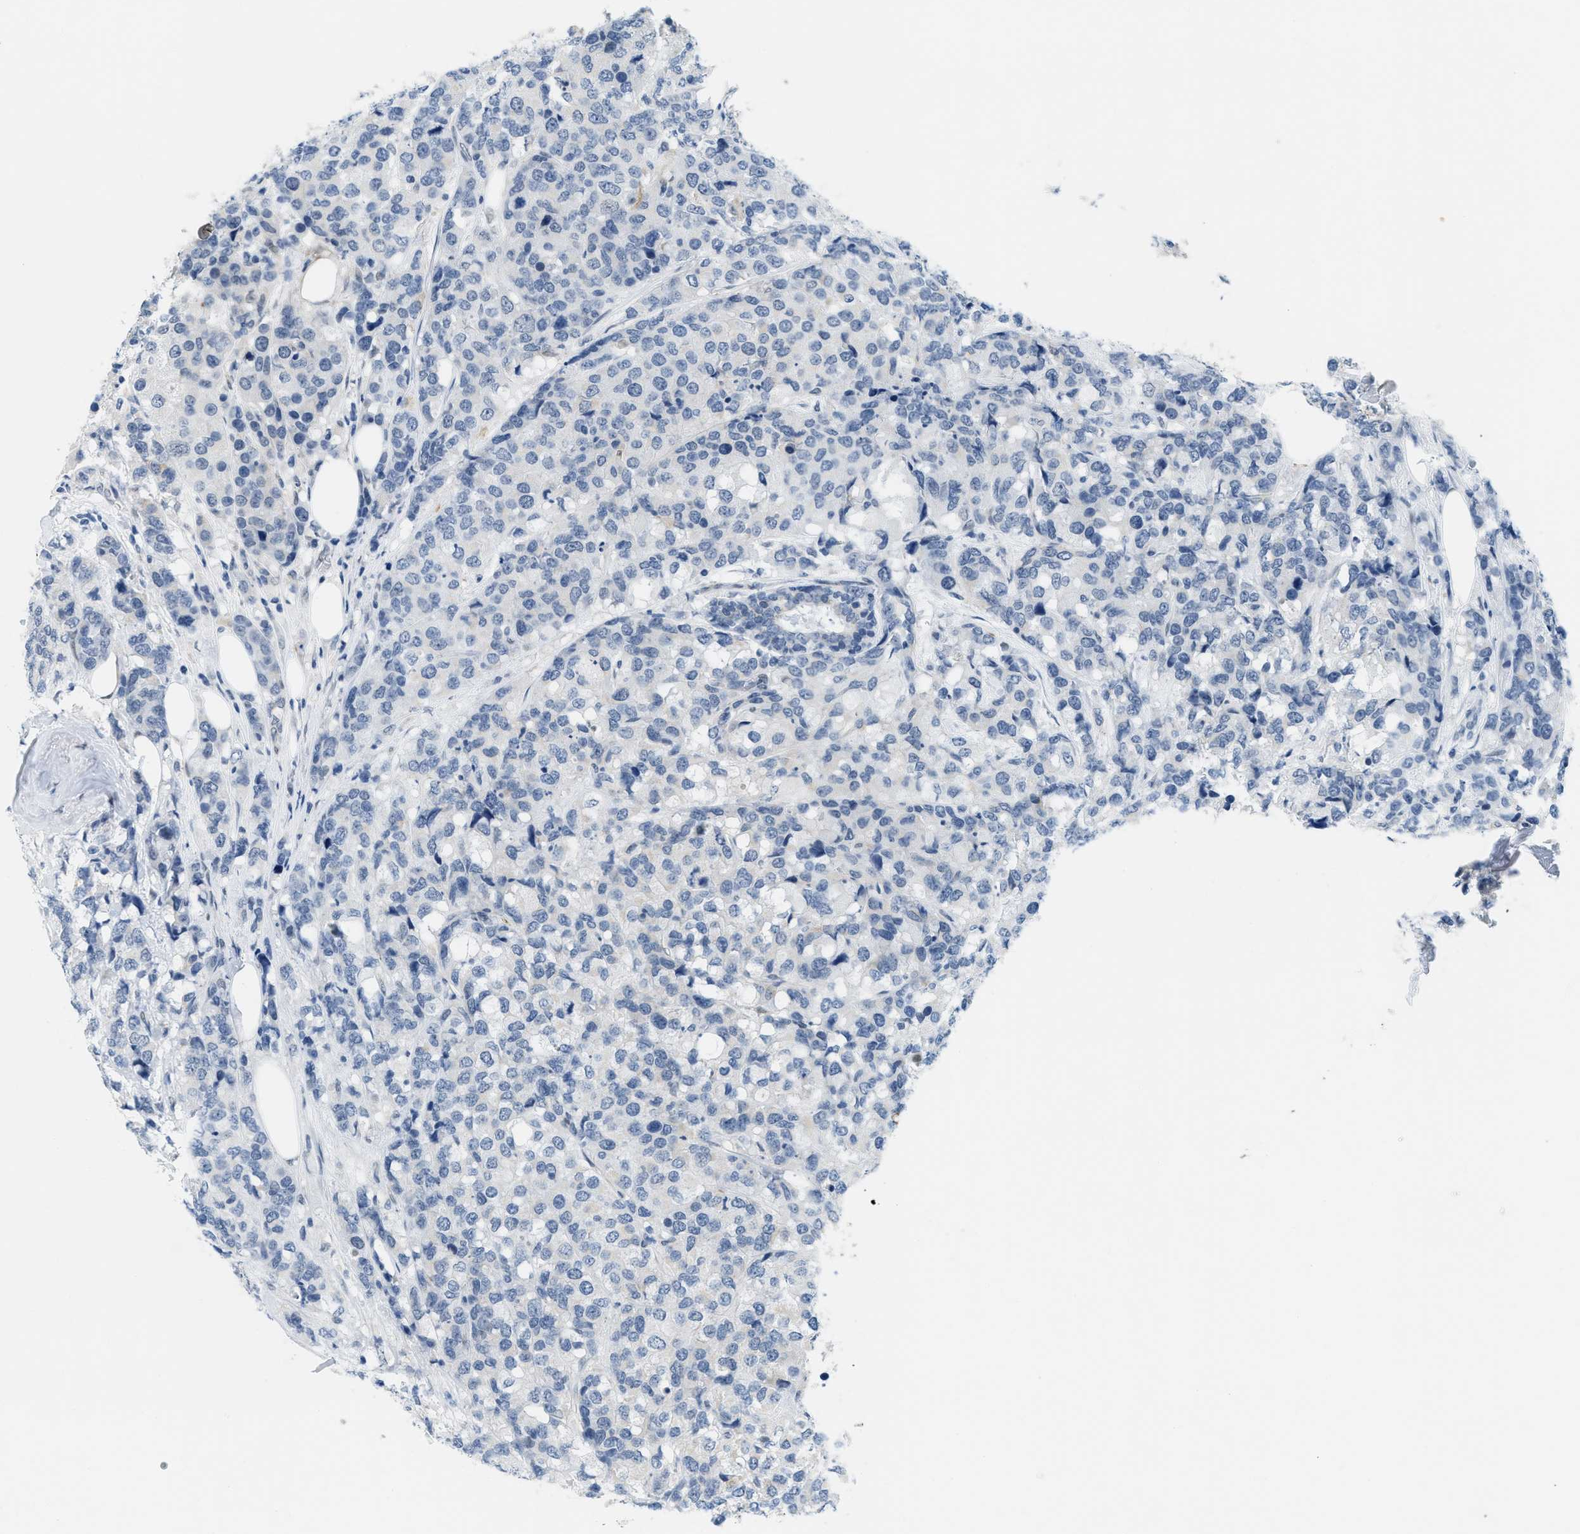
{"staining": {"intensity": "negative", "quantity": "none", "location": "none"}, "tissue": "breast cancer", "cell_type": "Tumor cells", "image_type": "cancer", "snomed": [{"axis": "morphology", "description": "Lobular carcinoma"}, {"axis": "topography", "description": "Breast"}], "caption": "A micrograph of breast cancer stained for a protein reveals no brown staining in tumor cells.", "gene": "HS3ST2", "patient": {"sex": "female", "age": 59}}